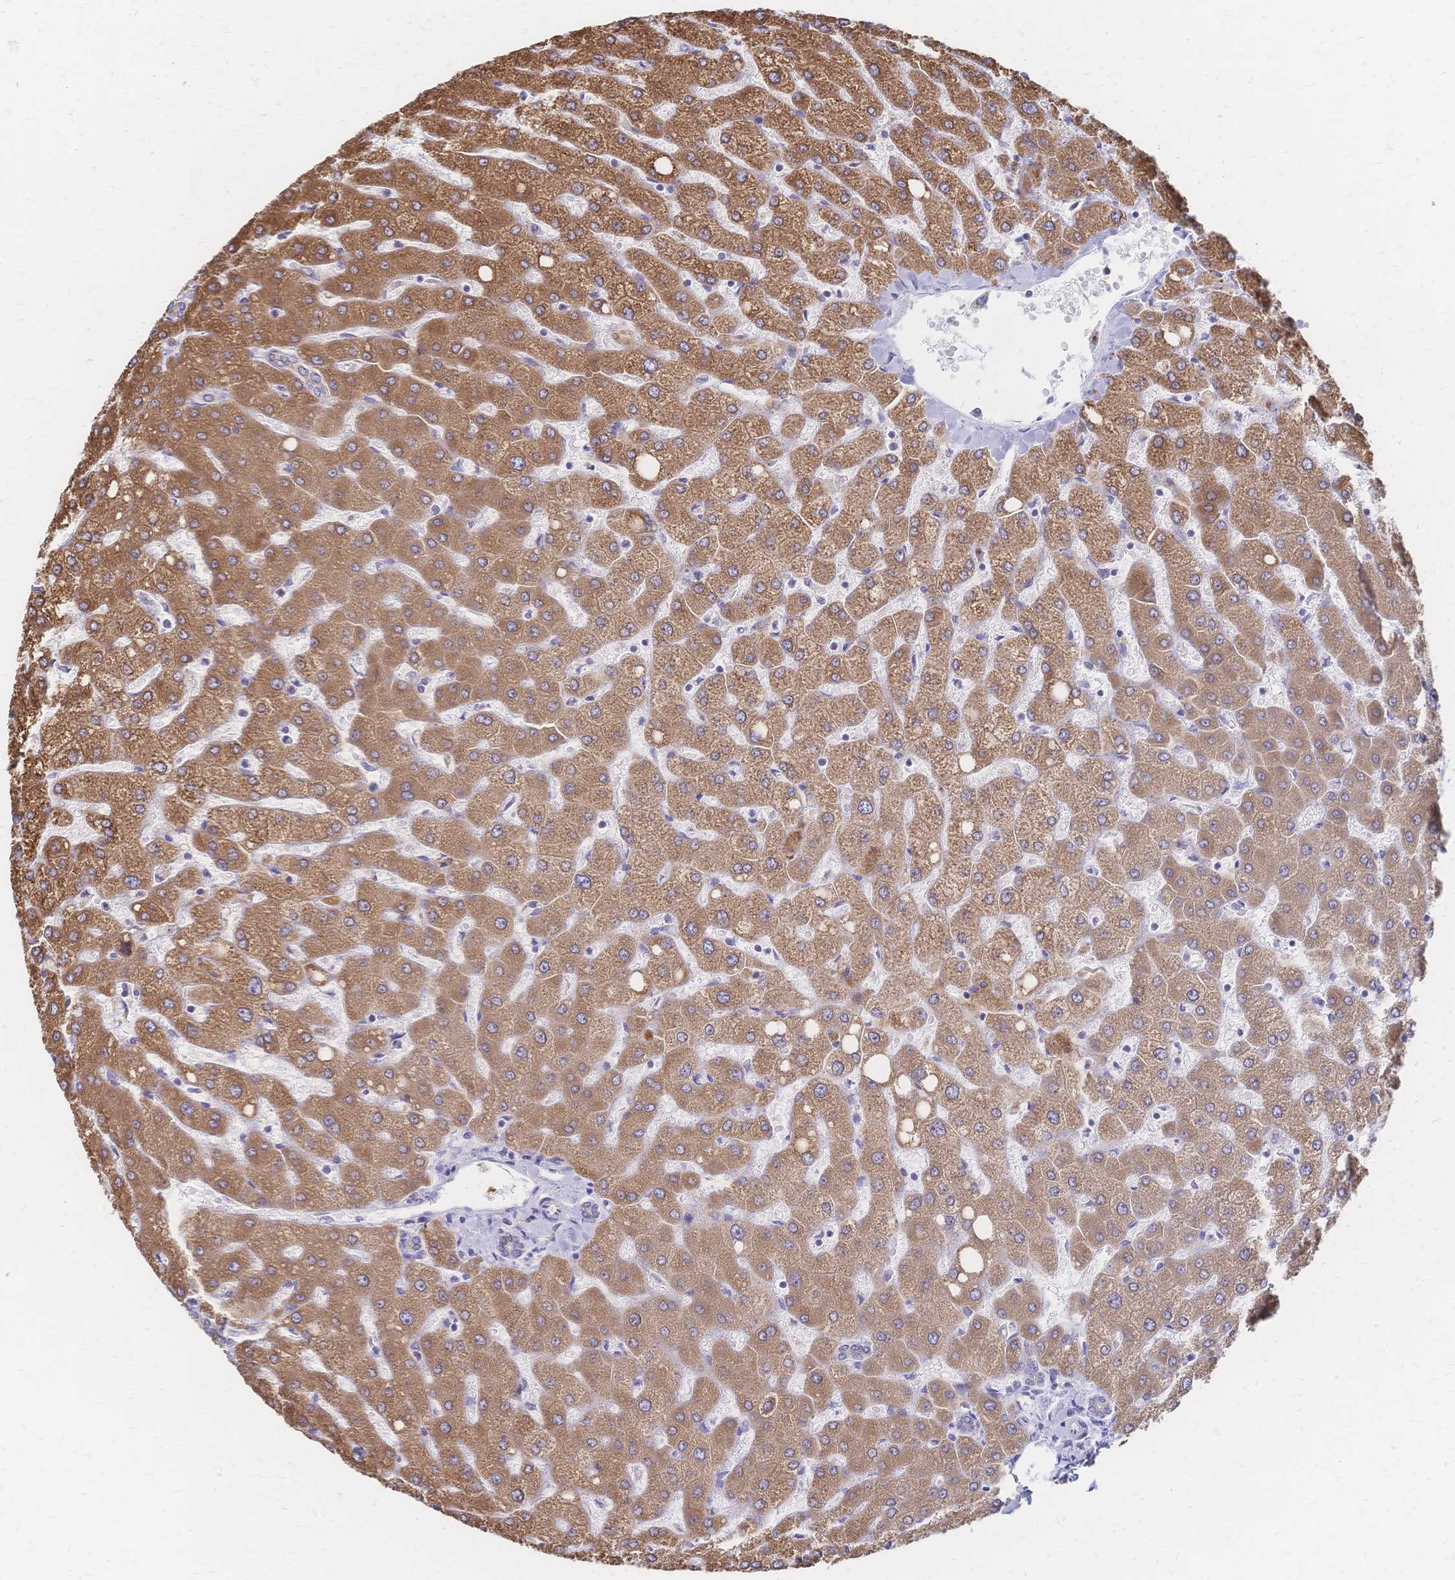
{"staining": {"intensity": "negative", "quantity": "none", "location": "none"}, "tissue": "liver", "cell_type": "Cholangiocytes", "image_type": "normal", "snomed": [{"axis": "morphology", "description": "Normal tissue, NOS"}, {"axis": "topography", "description": "Liver"}], "caption": "Immunohistochemistry (IHC) of unremarkable liver exhibits no expression in cholangiocytes.", "gene": "CYB5A", "patient": {"sex": "female", "age": 54}}